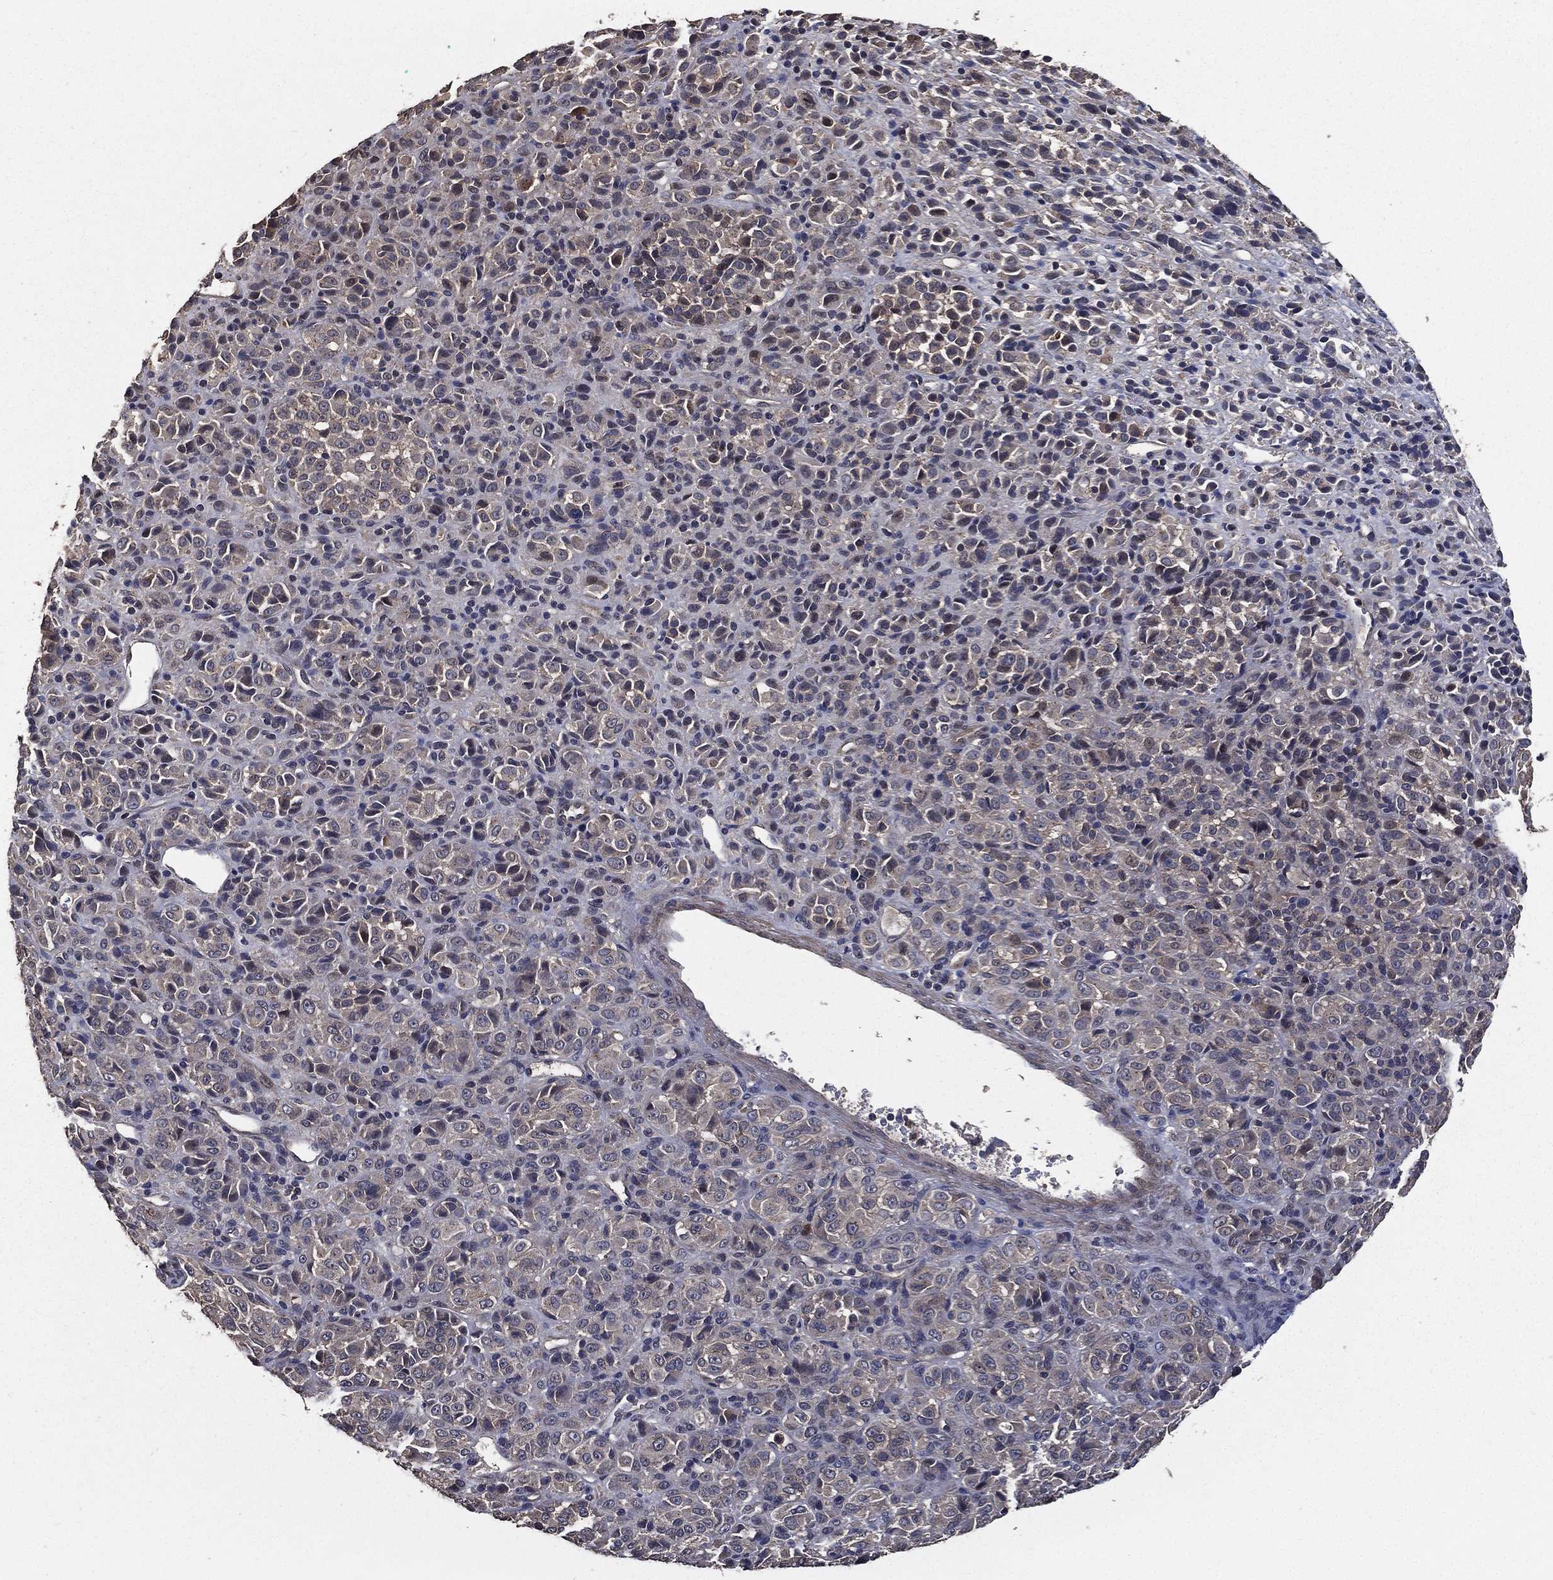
{"staining": {"intensity": "negative", "quantity": "none", "location": "none"}, "tissue": "melanoma", "cell_type": "Tumor cells", "image_type": "cancer", "snomed": [{"axis": "morphology", "description": "Malignant melanoma, Metastatic site"}, {"axis": "topography", "description": "Brain"}], "caption": "Immunohistochemistry (IHC) micrograph of neoplastic tissue: human malignant melanoma (metastatic site) stained with DAB (3,3'-diaminobenzidine) exhibits no significant protein expression in tumor cells.", "gene": "PCNT", "patient": {"sex": "female", "age": 56}}